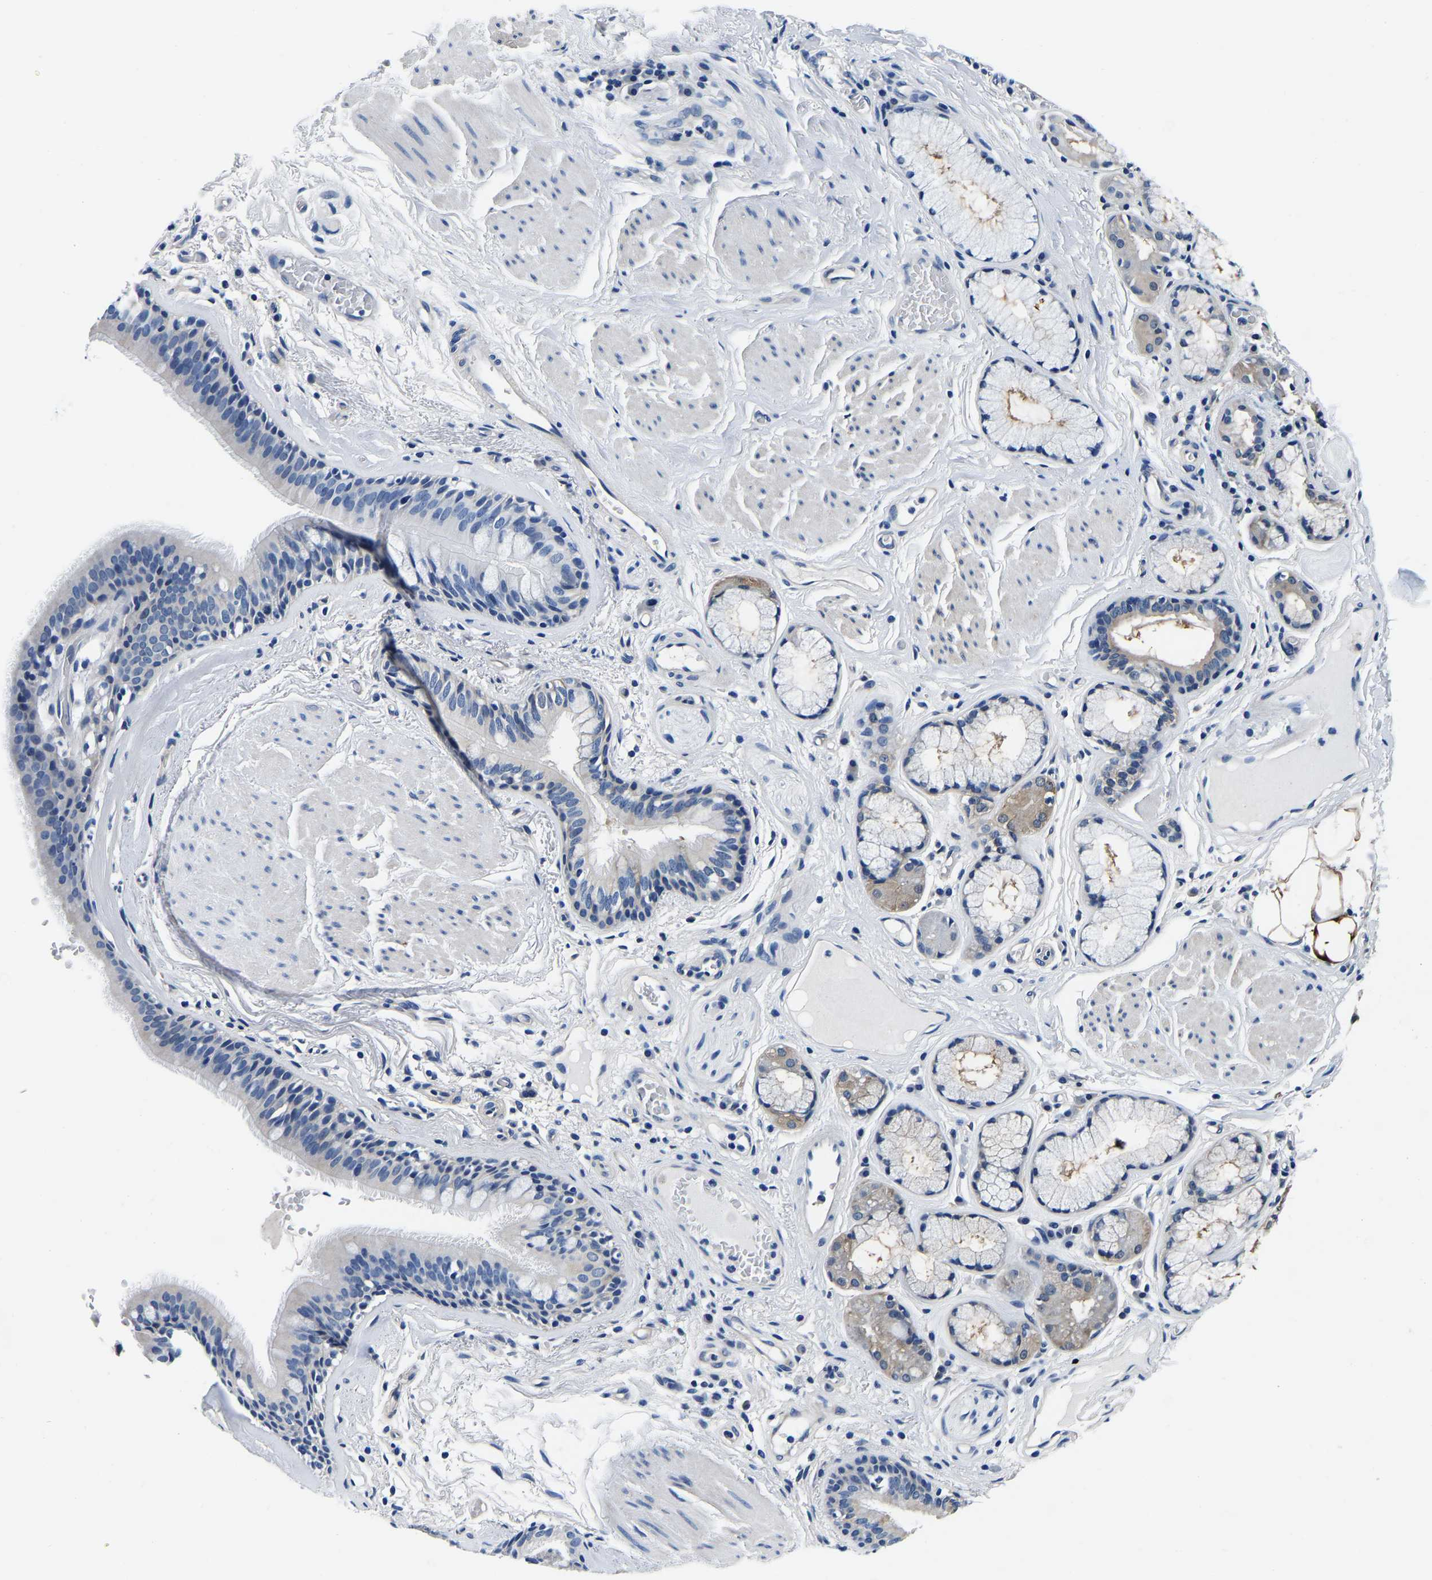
{"staining": {"intensity": "negative", "quantity": "none", "location": "none"}, "tissue": "bronchus", "cell_type": "Respiratory epithelial cells", "image_type": "normal", "snomed": [{"axis": "morphology", "description": "Normal tissue, NOS"}, {"axis": "topography", "description": "Cartilage tissue"}], "caption": "A histopathology image of human bronchus is negative for staining in respiratory epithelial cells. (DAB (3,3'-diaminobenzidine) immunohistochemistry (IHC) with hematoxylin counter stain).", "gene": "ACO1", "patient": {"sex": "female", "age": 63}}